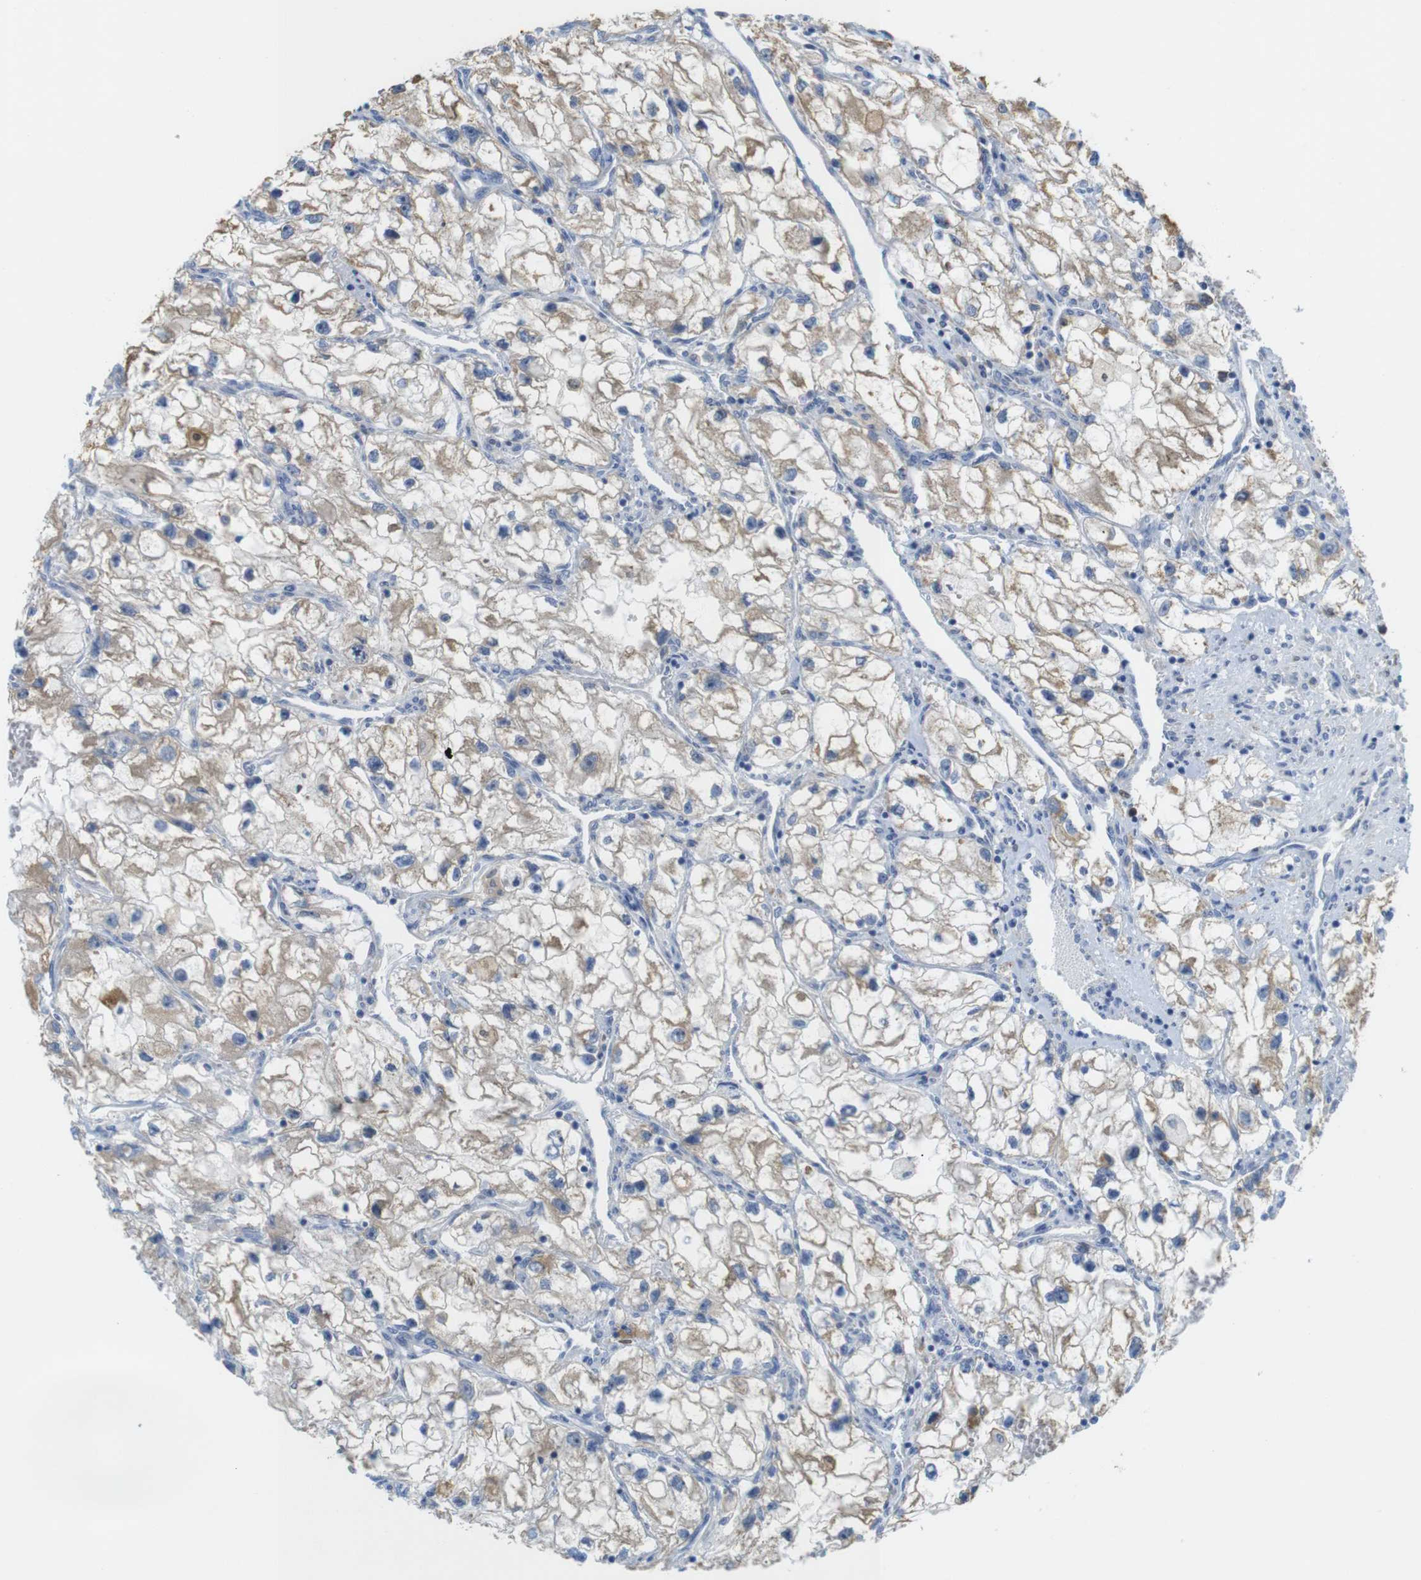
{"staining": {"intensity": "weak", "quantity": ">75%", "location": "cytoplasmic/membranous"}, "tissue": "renal cancer", "cell_type": "Tumor cells", "image_type": "cancer", "snomed": [{"axis": "morphology", "description": "Adenocarcinoma, NOS"}, {"axis": "topography", "description": "Kidney"}], "caption": "Immunohistochemistry (IHC) photomicrograph of human renal cancer stained for a protein (brown), which reveals low levels of weak cytoplasmic/membranous positivity in about >75% of tumor cells.", "gene": "NEBL", "patient": {"sex": "female", "age": 70}}